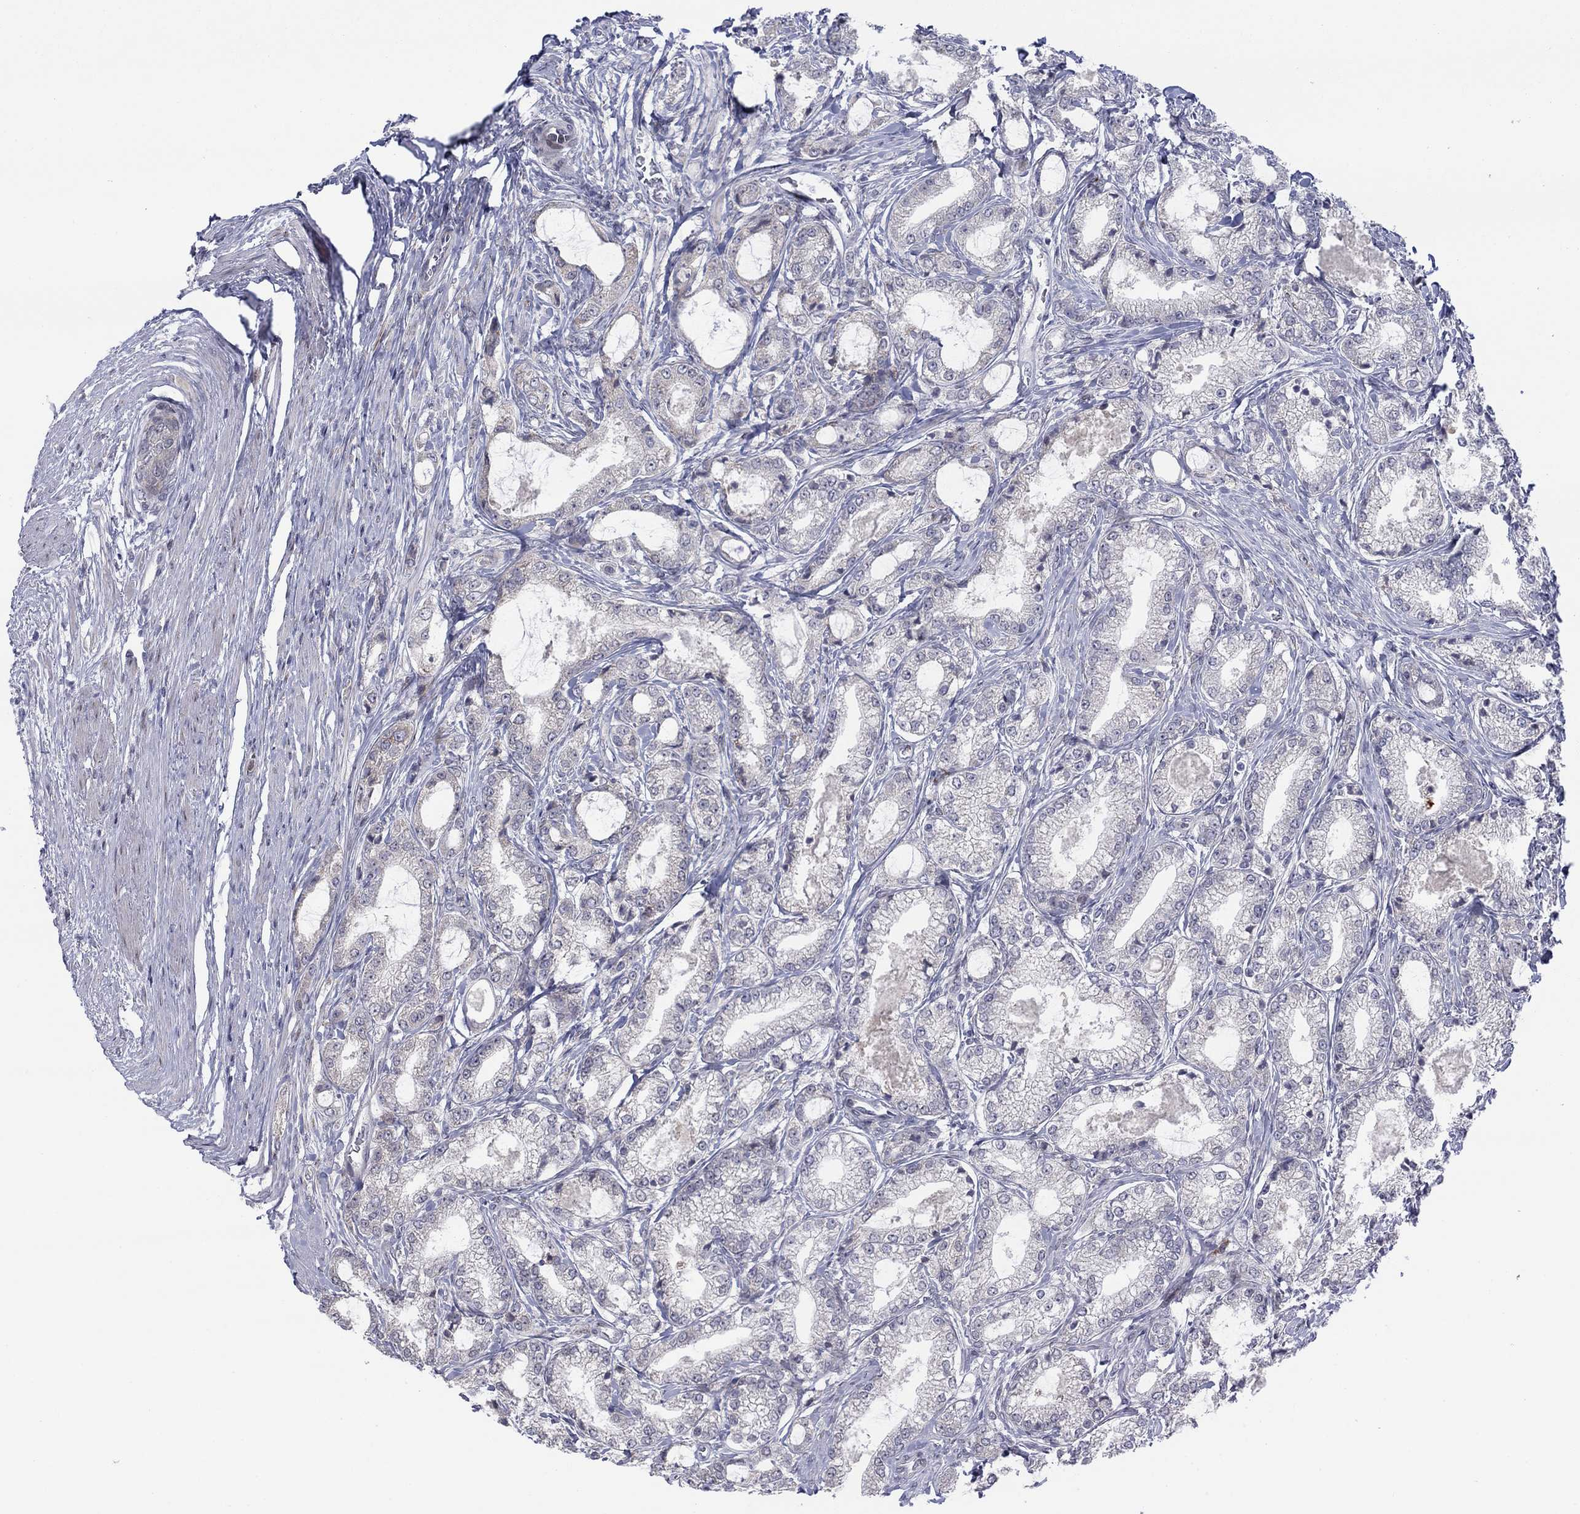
{"staining": {"intensity": "negative", "quantity": "none", "location": "none"}, "tissue": "prostate cancer", "cell_type": "Tumor cells", "image_type": "cancer", "snomed": [{"axis": "morphology", "description": "Adenocarcinoma, NOS"}, {"axis": "topography", "description": "Prostate and seminal vesicle, NOS"}, {"axis": "topography", "description": "Prostate"}], "caption": "IHC histopathology image of neoplastic tissue: human adenocarcinoma (prostate) stained with DAB (3,3'-diaminobenzidine) demonstrates no significant protein positivity in tumor cells.", "gene": "TTC21B", "patient": {"sex": "male", "age": 62}}